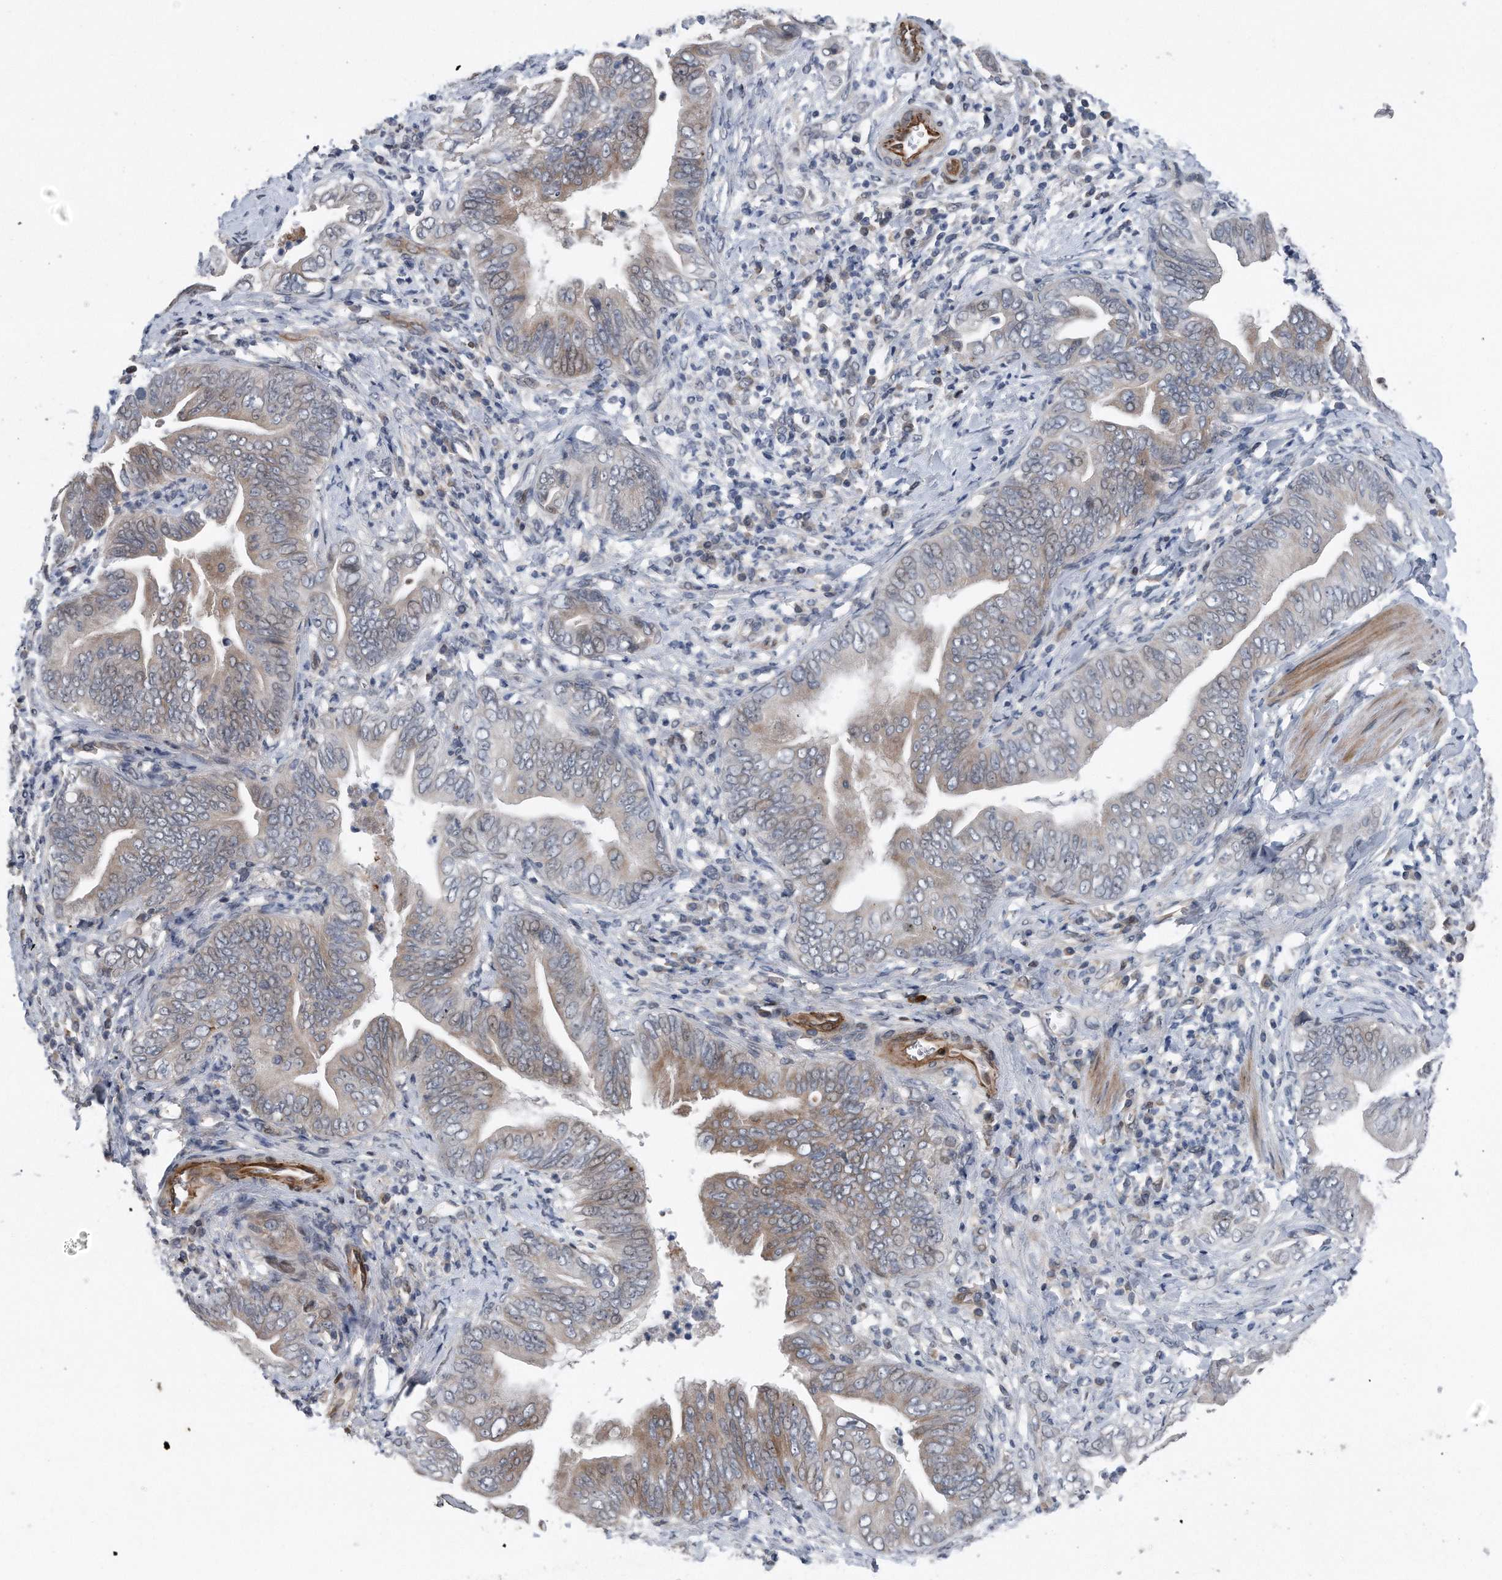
{"staining": {"intensity": "weak", "quantity": "25%-75%", "location": "cytoplasmic/membranous"}, "tissue": "pancreatic cancer", "cell_type": "Tumor cells", "image_type": "cancer", "snomed": [{"axis": "morphology", "description": "Adenocarcinoma, NOS"}, {"axis": "topography", "description": "Pancreas"}], "caption": "Tumor cells reveal weak cytoplasmic/membranous positivity in approximately 25%-75% of cells in adenocarcinoma (pancreatic).", "gene": "DST", "patient": {"sex": "male", "age": 75}}